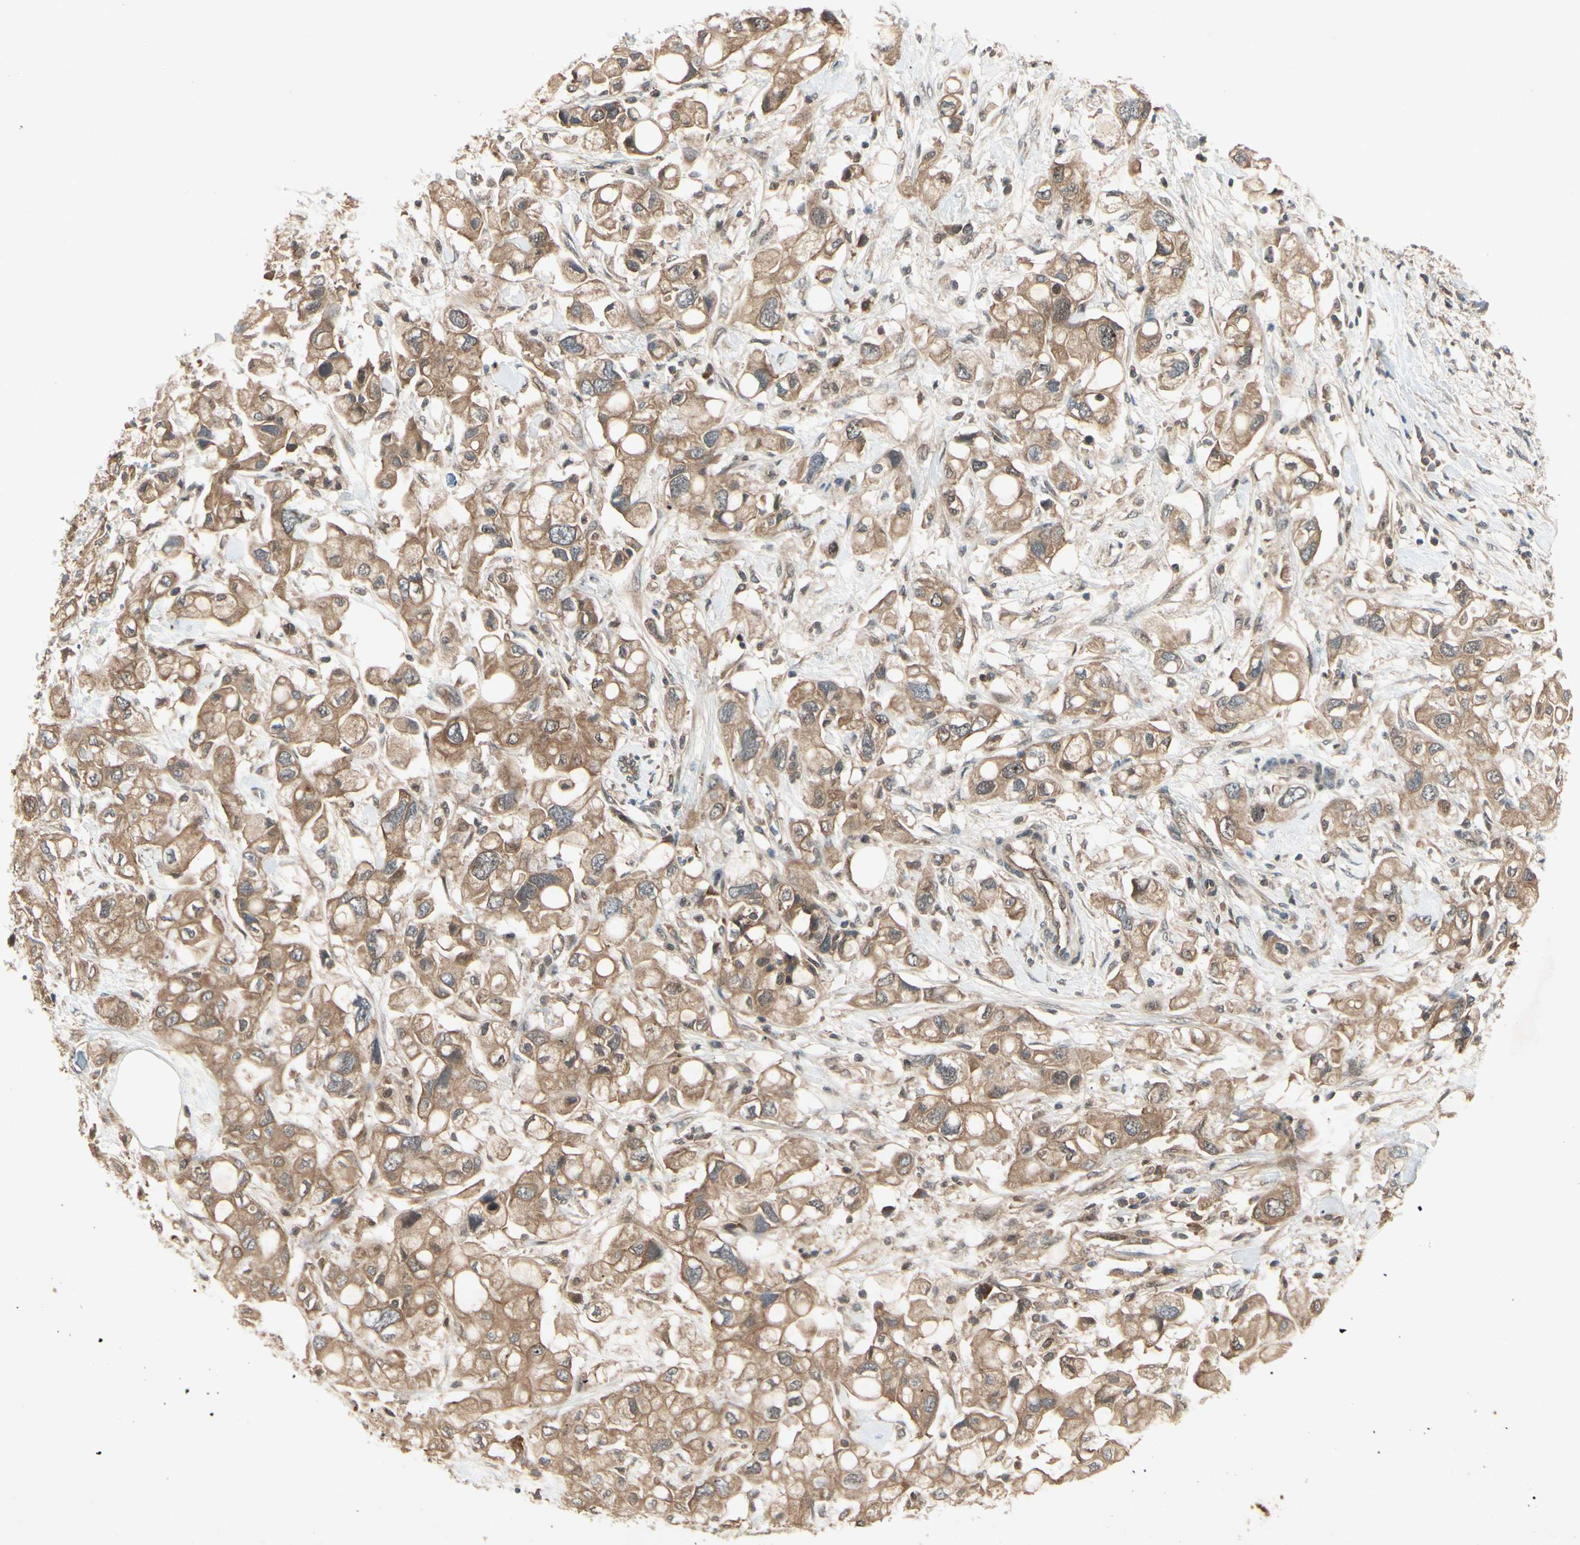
{"staining": {"intensity": "moderate", "quantity": ">75%", "location": "cytoplasmic/membranous"}, "tissue": "pancreatic cancer", "cell_type": "Tumor cells", "image_type": "cancer", "snomed": [{"axis": "morphology", "description": "Adenocarcinoma, NOS"}, {"axis": "topography", "description": "Pancreas"}], "caption": "Protein expression analysis of pancreatic adenocarcinoma displays moderate cytoplasmic/membranous expression in about >75% of tumor cells. The staining was performed using DAB, with brown indicating positive protein expression. Nuclei are stained blue with hematoxylin.", "gene": "RNF14", "patient": {"sex": "female", "age": 56}}